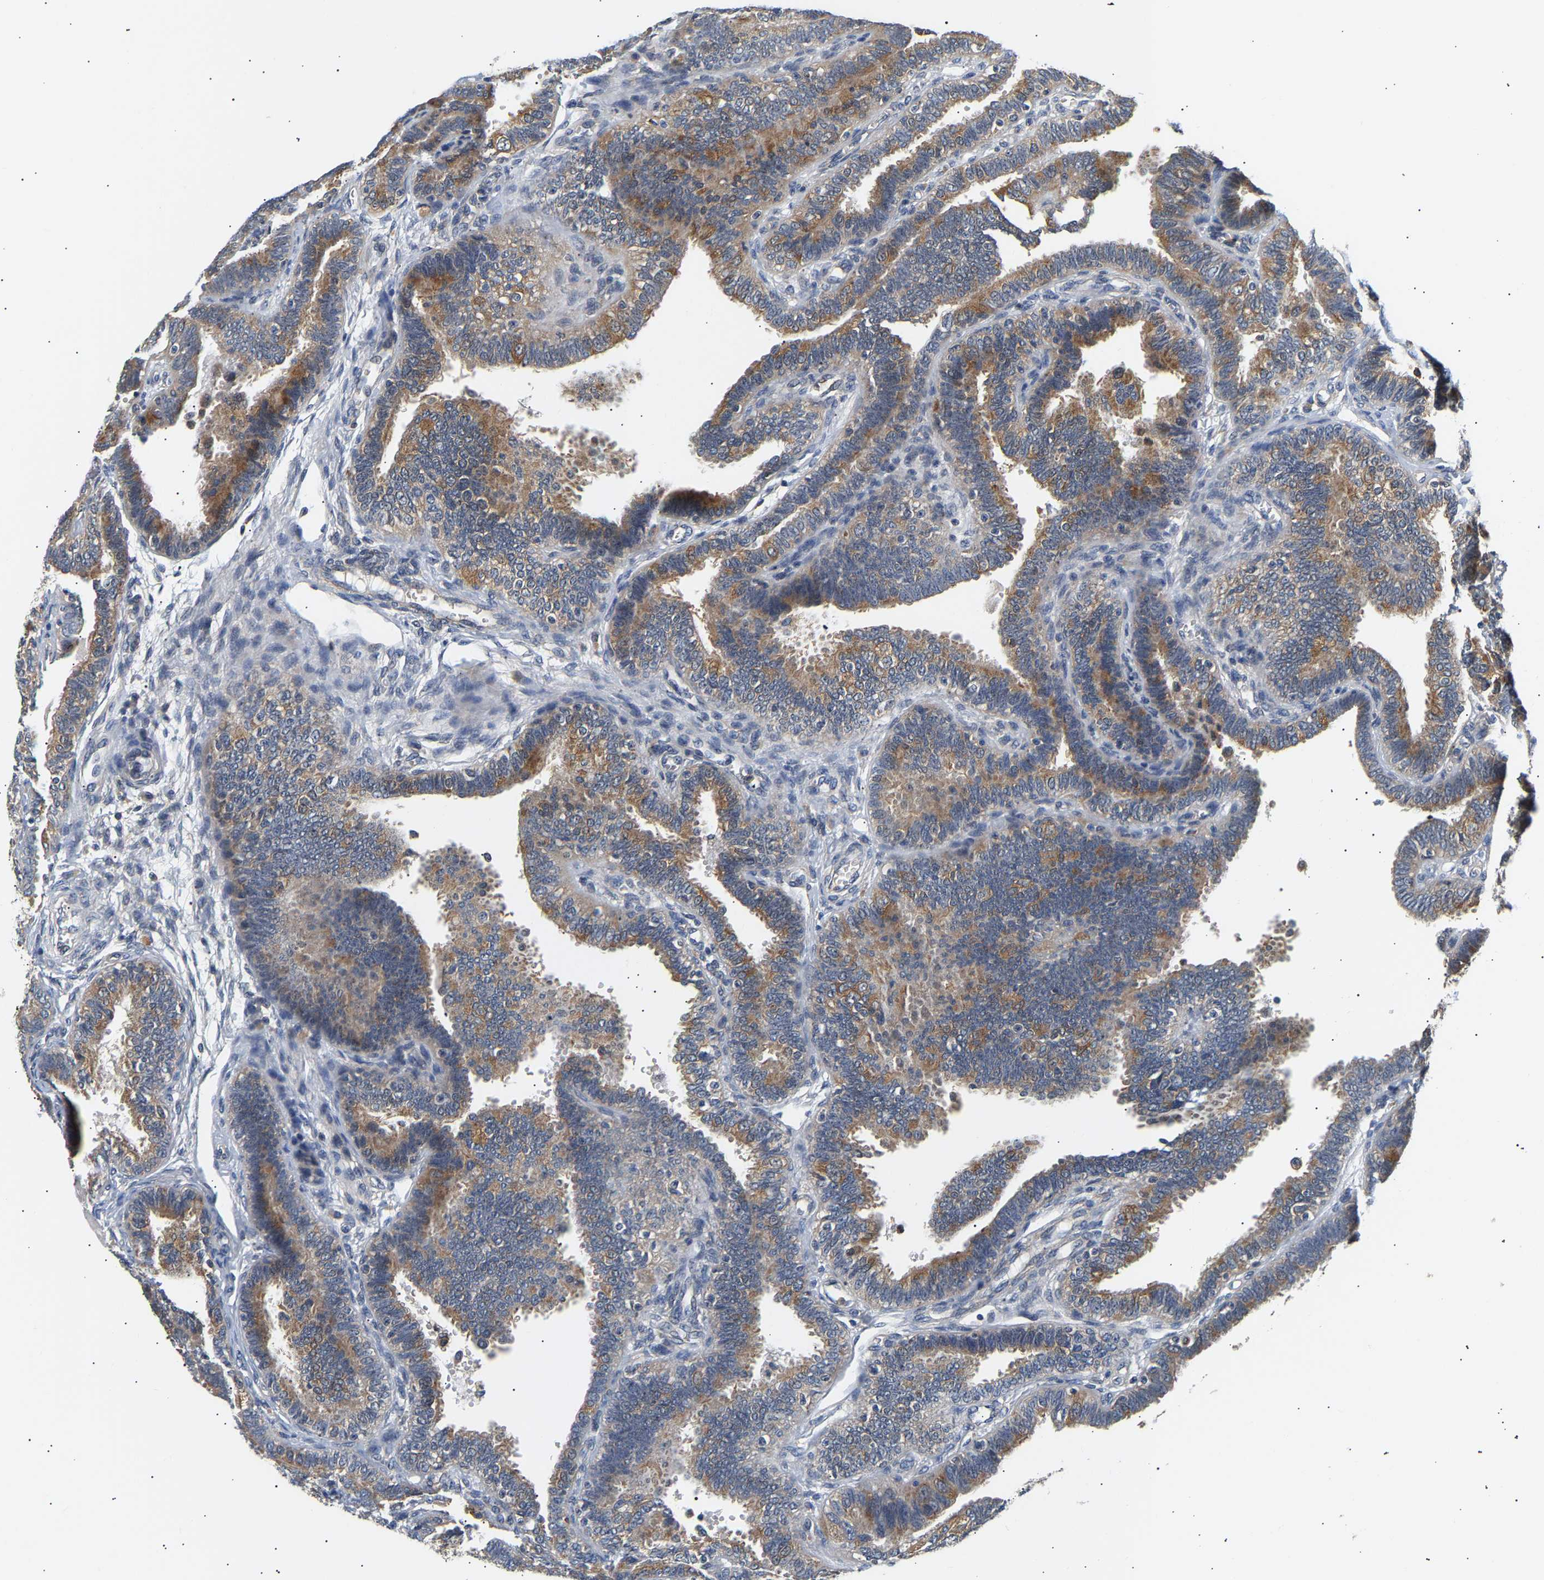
{"staining": {"intensity": "moderate", "quantity": ">75%", "location": "cytoplasmic/membranous"}, "tissue": "fallopian tube", "cell_type": "Glandular cells", "image_type": "normal", "snomed": [{"axis": "morphology", "description": "Normal tissue, NOS"}, {"axis": "topography", "description": "Fallopian tube"}, {"axis": "topography", "description": "Placenta"}], "caption": "Human fallopian tube stained with a brown dye shows moderate cytoplasmic/membranous positive expression in about >75% of glandular cells.", "gene": "PPID", "patient": {"sex": "female", "age": 34}}